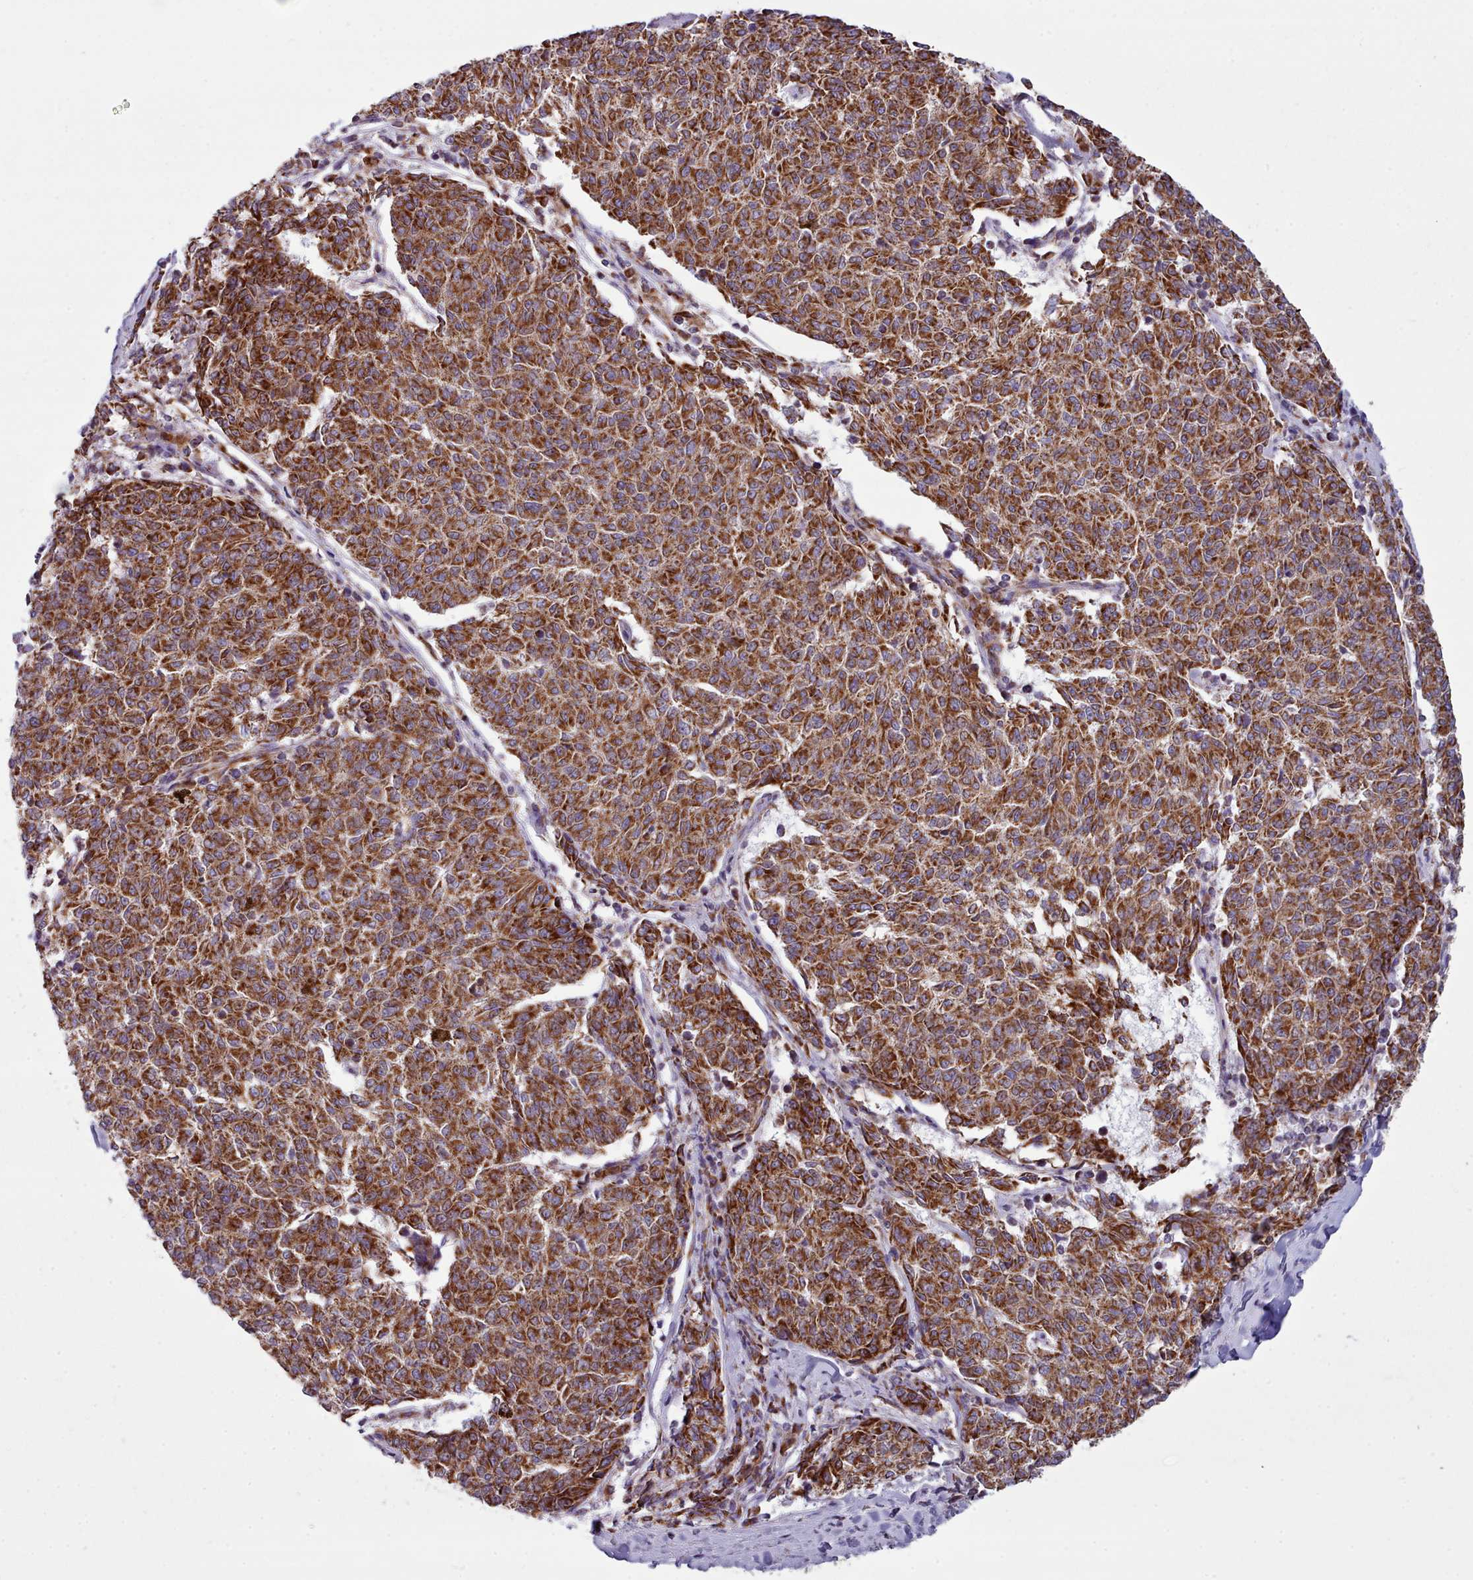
{"staining": {"intensity": "strong", "quantity": ">75%", "location": "cytoplasmic/membranous"}, "tissue": "melanoma", "cell_type": "Tumor cells", "image_type": "cancer", "snomed": [{"axis": "morphology", "description": "Malignant melanoma, NOS"}, {"axis": "topography", "description": "Skin"}], "caption": "An IHC photomicrograph of neoplastic tissue is shown. Protein staining in brown highlights strong cytoplasmic/membranous positivity in malignant melanoma within tumor cells. The staining was performed using DAB to visualize the protein expression in brown, while the nuclei were stained in blue with hematoxylin (Magnification: 20x).", "gene": "SRP54", "patient": {"sex": "female", "age": 72}}